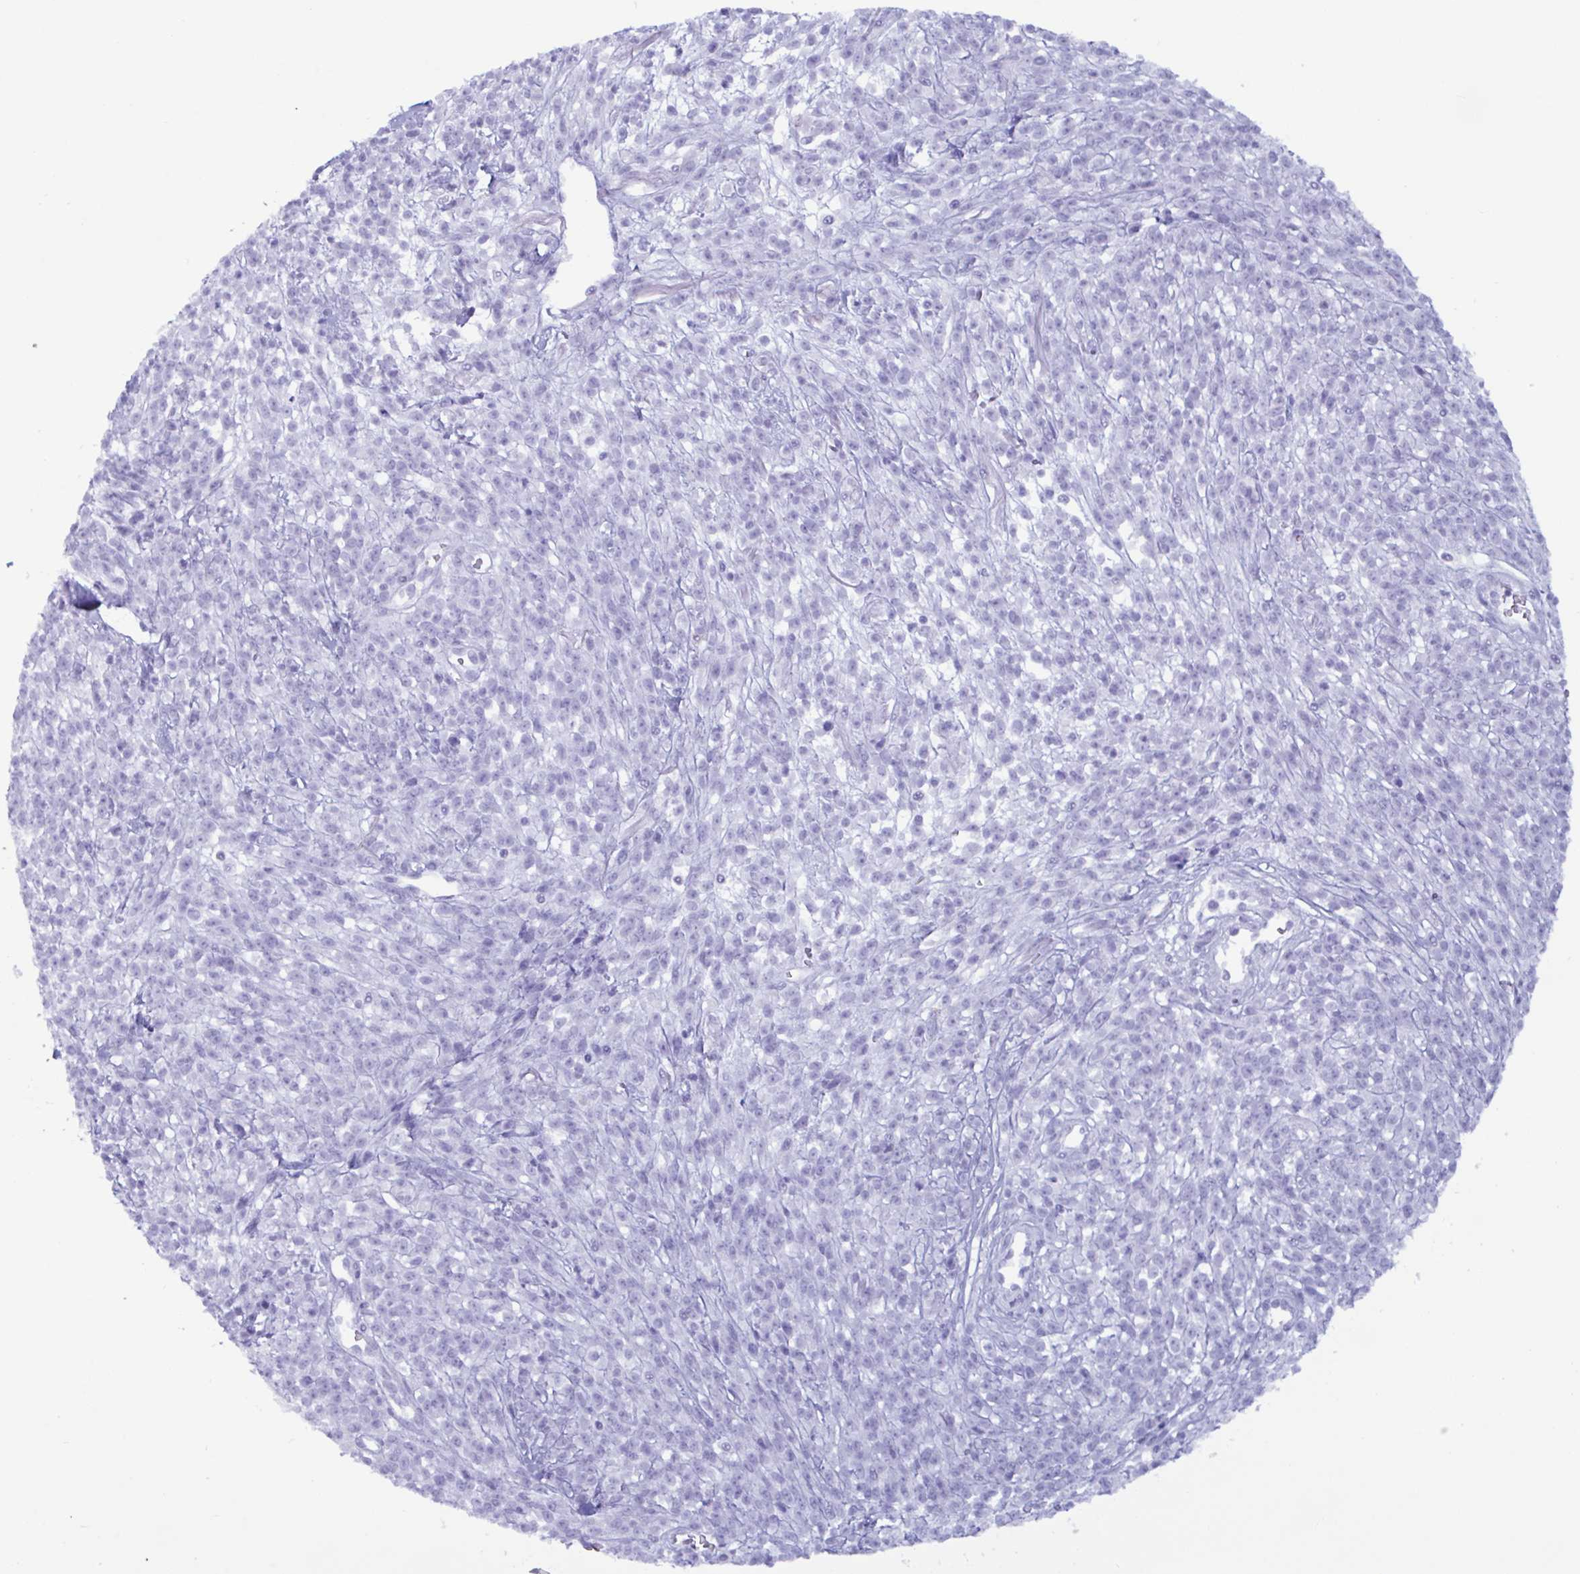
{"staining": {"intensity": "negative", "quantity": "none", "location": "none"}, "tissue": "melanoma", "cell_type": "Tumor cells", "image_type": "cancer", "snomed": [{"axis": "morphology", "description": "Malignant melanoma, NOS"}, {"axis": "topography", "description": "Skin"}, {"axis": "topography", "description": "Skin of trunk"}], "caption": "Malignant melanoma was stained to show a protein in brown. There is no significant positivity in tumor cells. (DAB IHC, high magnification).", "gene": "MRGPRG", "patient": {"sex": "male", "age": 74}}